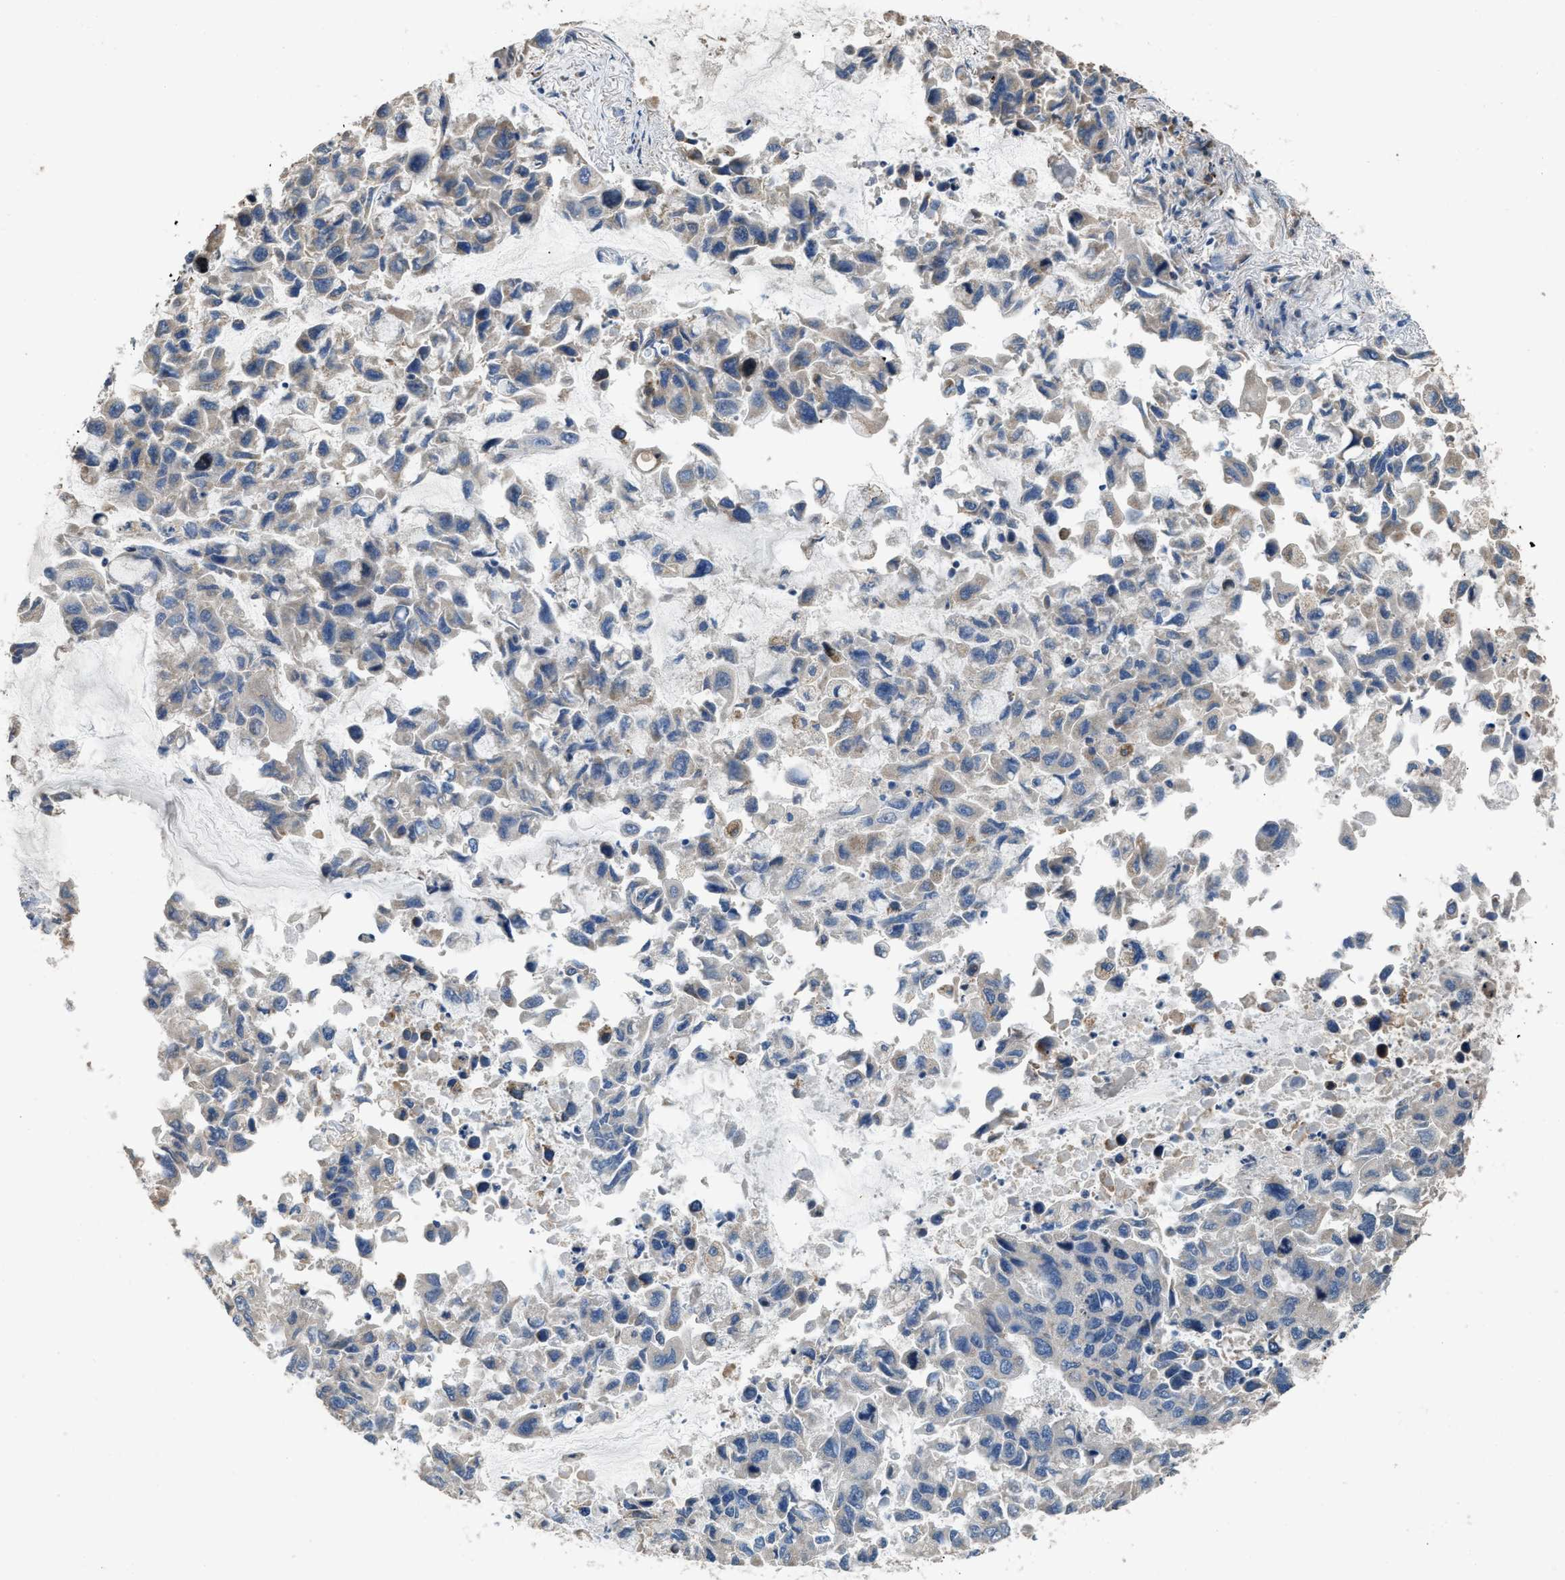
{"staining": {"intensity": "negative", "quantity": "none", "location": "none"}, "tissue": "lung cancer", "cell_type": "Tumor cells", "image_type": "cancer", "snomed": [{"axis": "morphology", "description": "Adenocarcinoma, NOS"}, {"axis": "topography", "description": "Lung"}], "caption": "Histopathology image shows no protein positivity in tumor cells of adenocarcinoma (lung) tissue. (Stains: DAB immunohistochemistry (IHC) with hematoxylin counter stain, Microscopy: brightfield microscopy at high magnification).", "gene": "TMEM150A", "patient": {"sex": "male", "age": 64}}